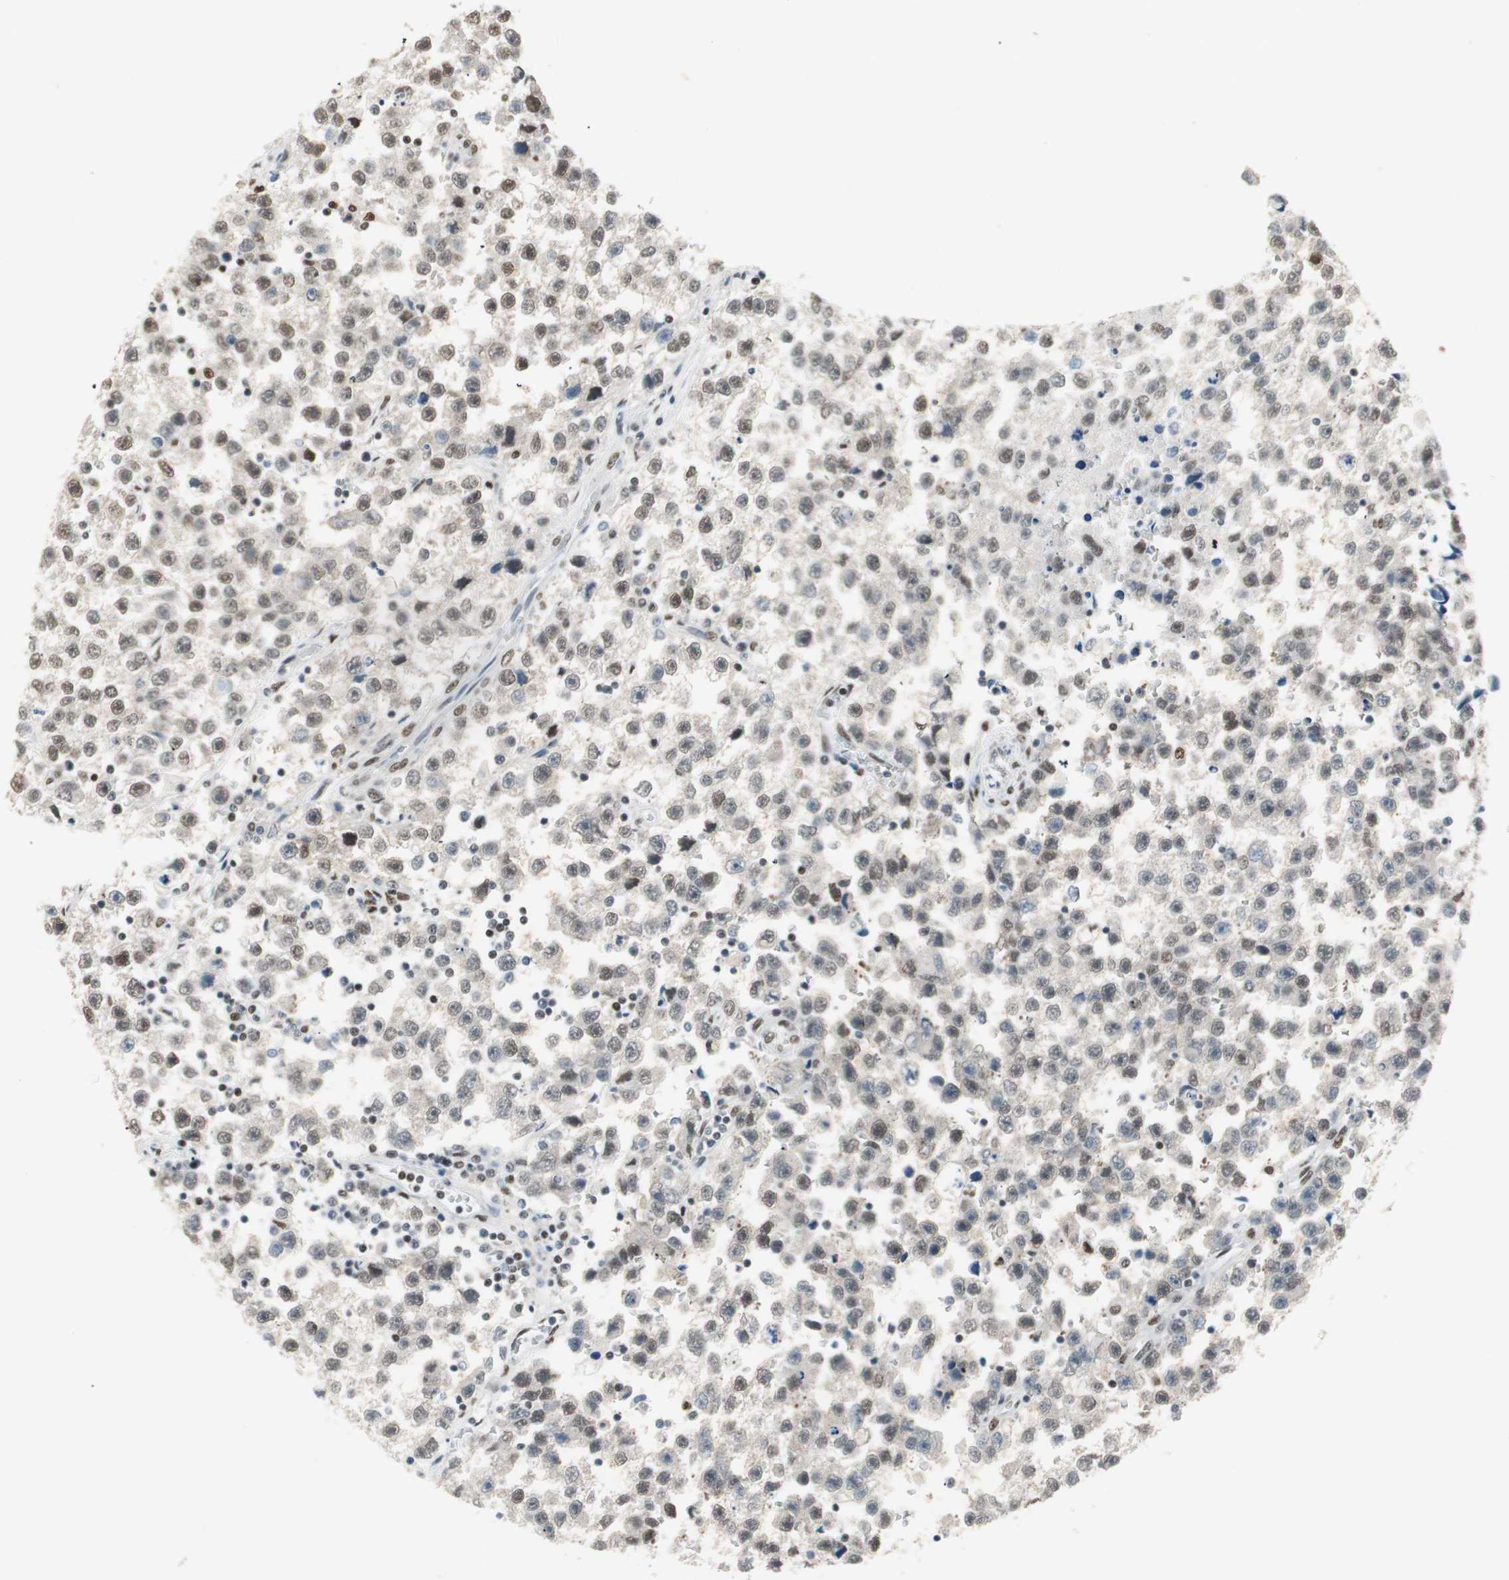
{"staining": {"intensity": "moderate", "quantity": ">75%", "location": "nuclear"}, "tissue": "testis cancer", "cell_type": "Tumor cells", "image_type": "cancer", "snomed": [{"axis": "morphology", "description": "Seminoma, NOS"}, {"axis": "topography", "description": "Testis"}], "caption": "A photomicrograph of testis seminoma stained for a protein displays moderate nuclear brown staining in tumor cells.", "gene": "ZBTB17", "patient": {"sex": "male", "age": 33}}